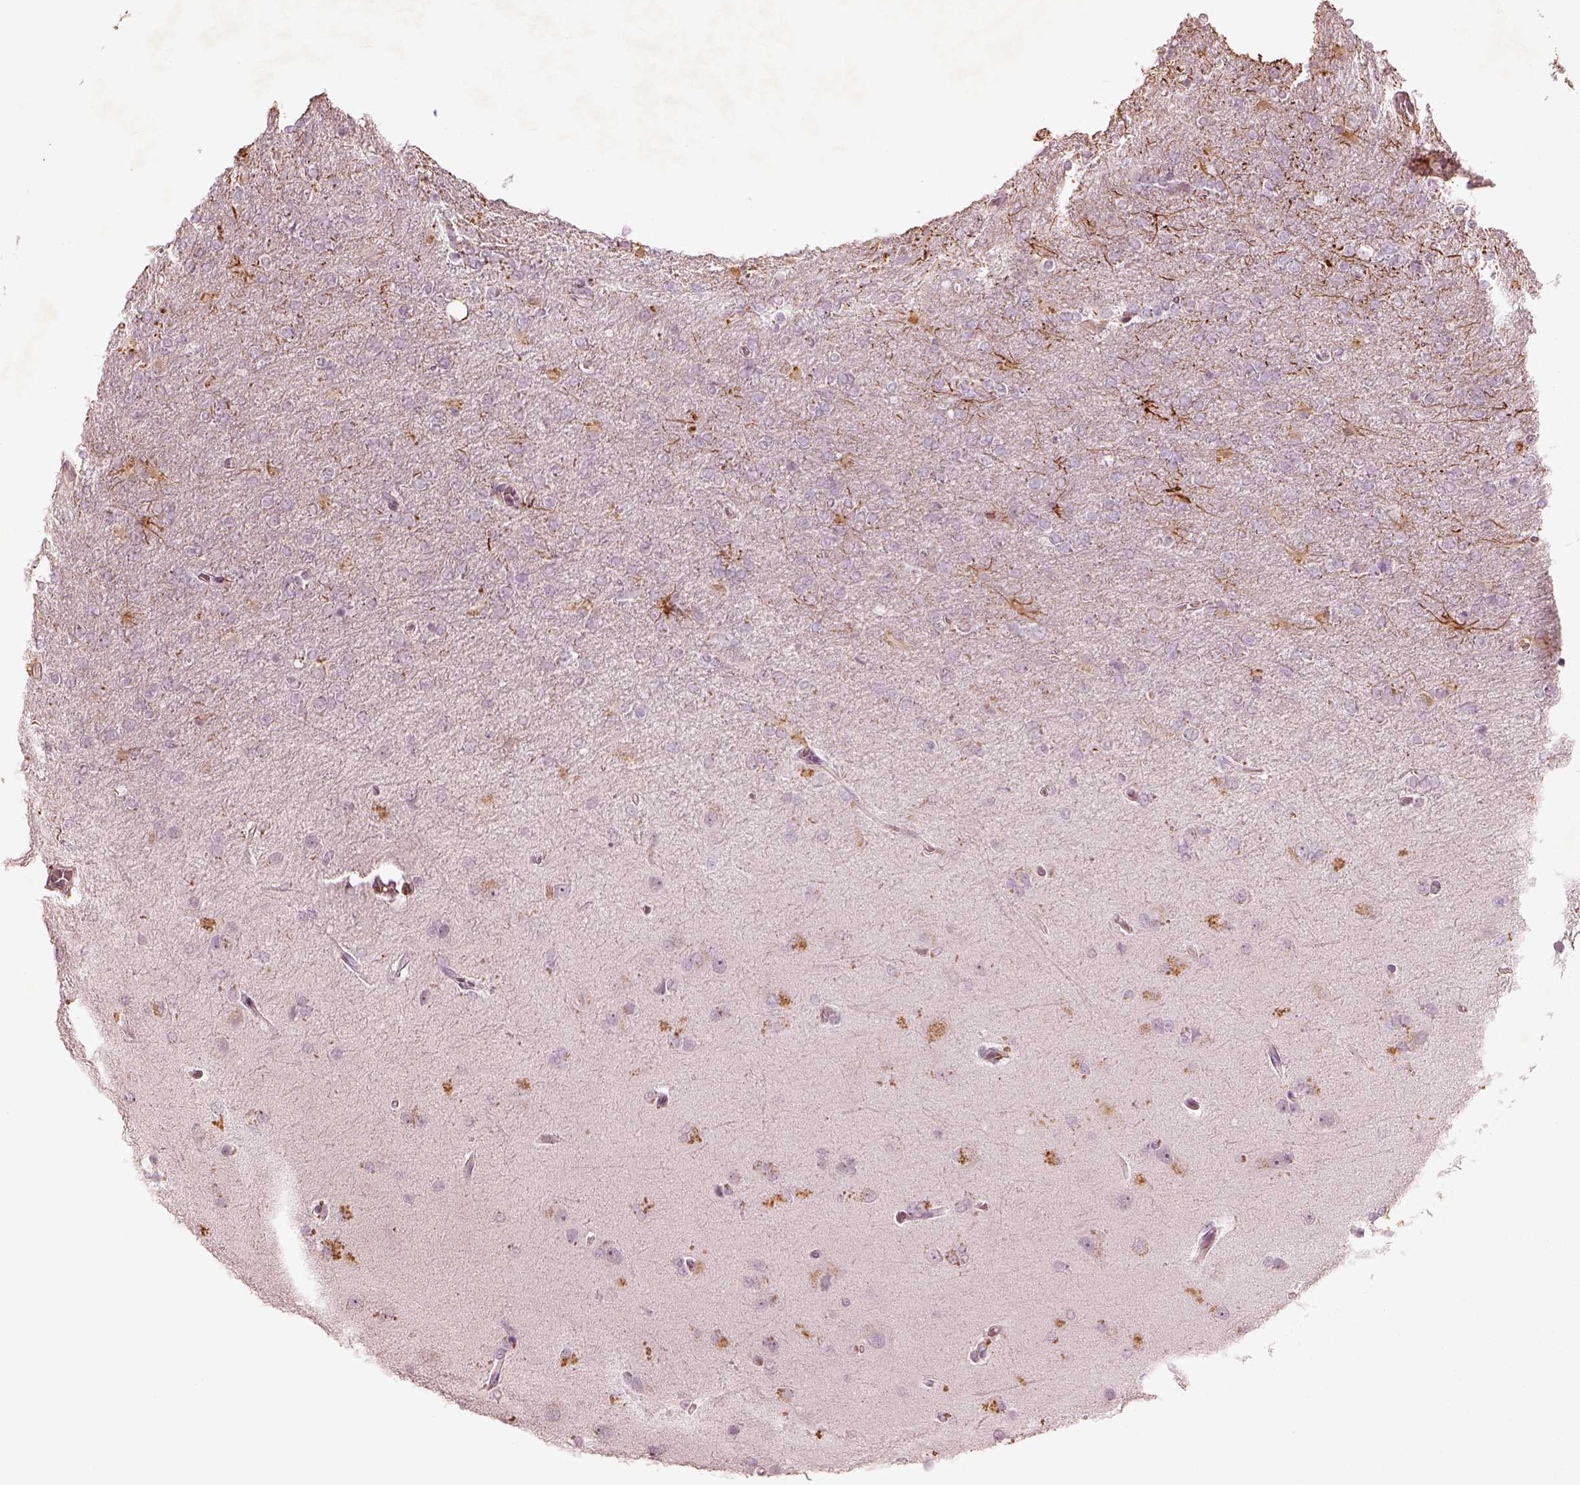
{"staining": {"intensity": "negative", "quantity": "none", "location": "none"}, "tissue": "glioma", "cell_type": "Tumor cells", "image_type": "cancer", "snomed": [{"axis": "morphology", "description": "Glioma, malignant, High grade"}, {"axis": "topography", "description": "Cerebral cortex"}], "caption": "Tumor cells are negative for brown protein staining in glioma.", "gene": "ADRB3", "patient": {"sex": "male", "age": 70}}